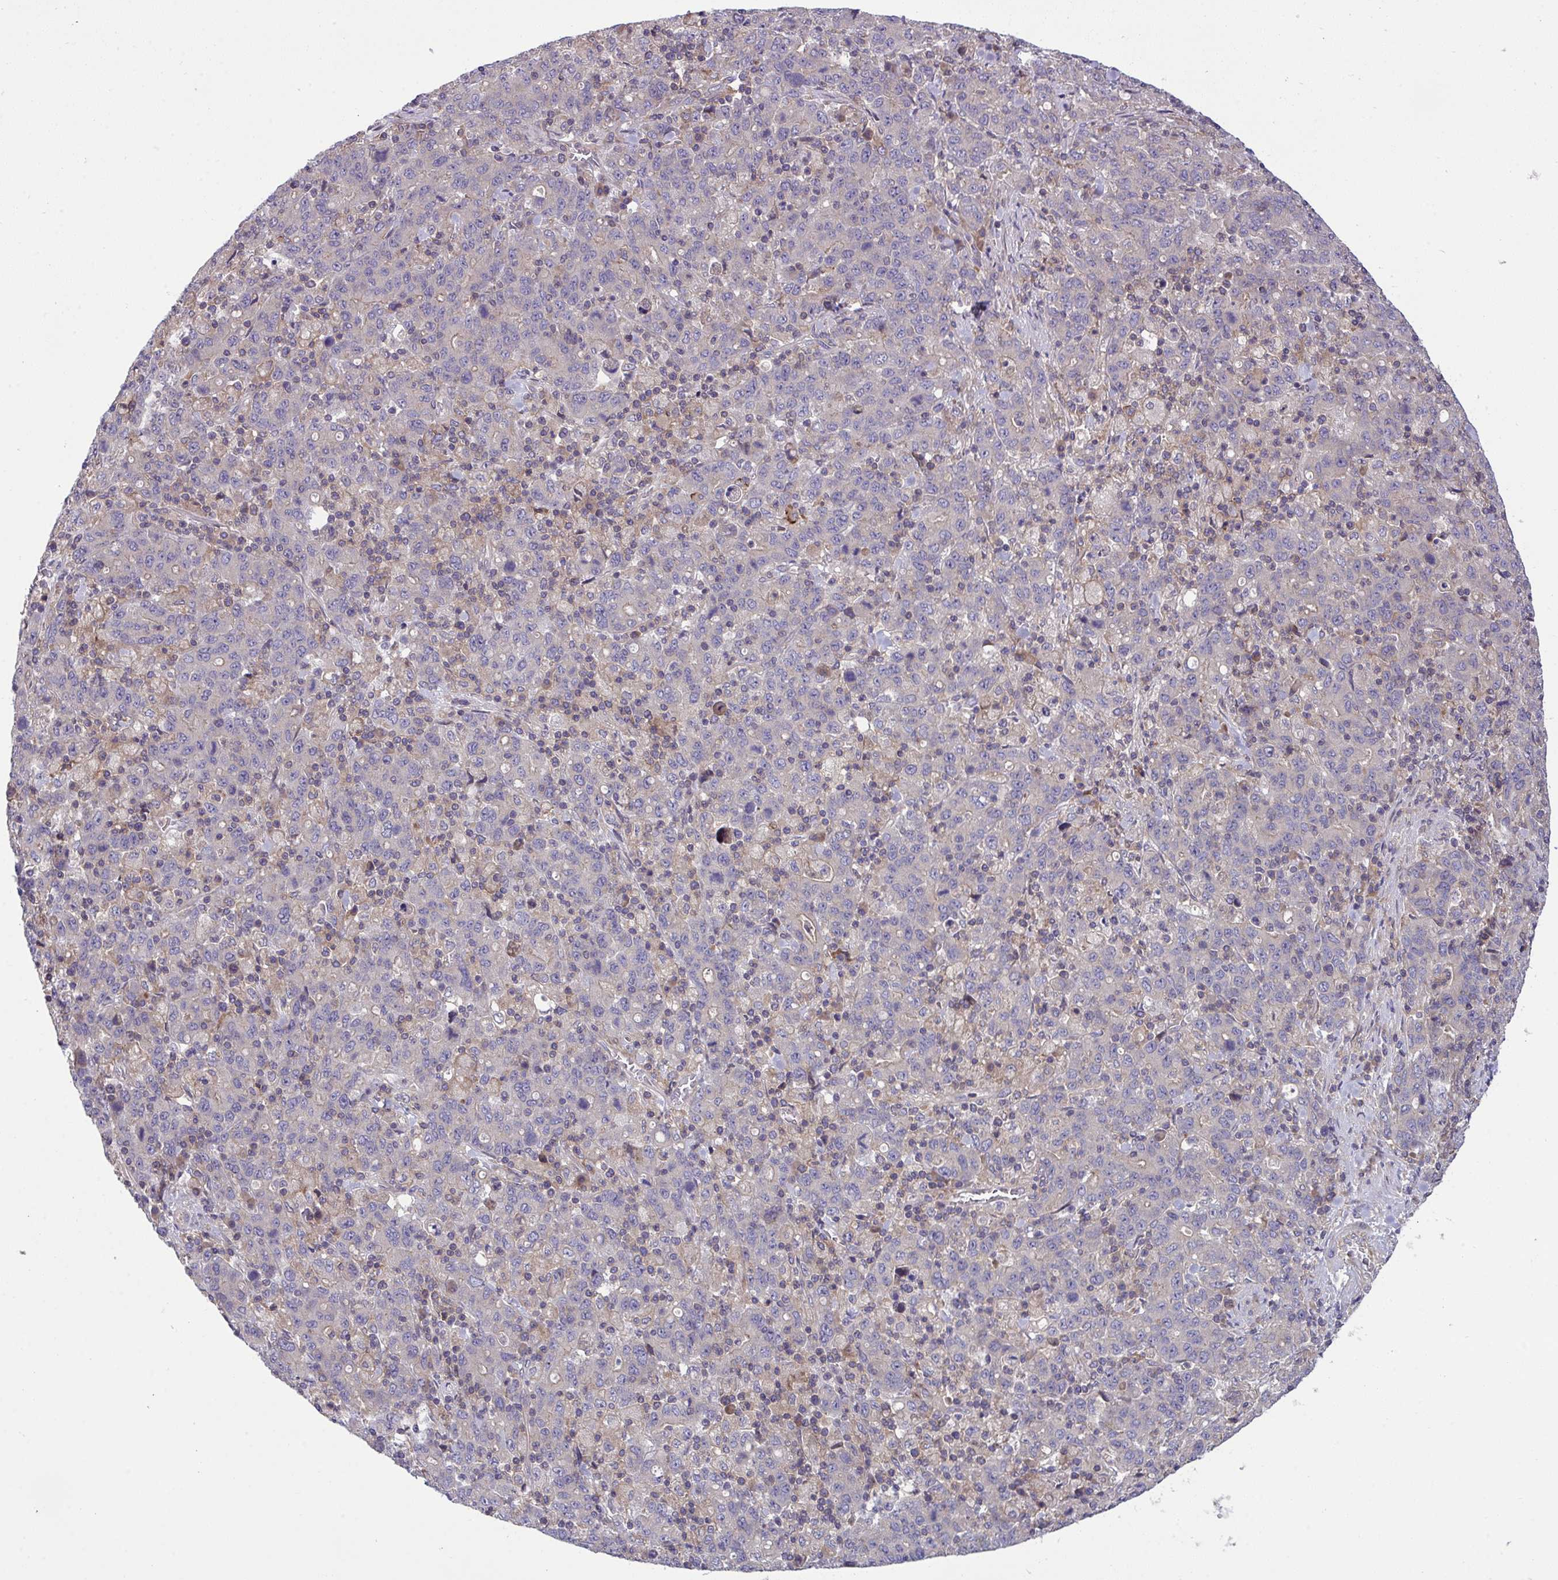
{"staining": {"intensity": "negative", "quantity": "none", "location": "none"}, "tissue": "stomach cancer", "cell_type": "Tumor cells", "image_type": "cancer", "snomed": [{"axis": "morphology", "description": "Adenocarcinoma, NOS"}, {"axis": "topography", "description": "Stomach, upper"}], "caption": "This is an IHC image of stomach cancer (adenocarcinoma). There is no expression in tumor cells.", "gene": "GRB14", "patient": {"sex": "male", "age": 69}}